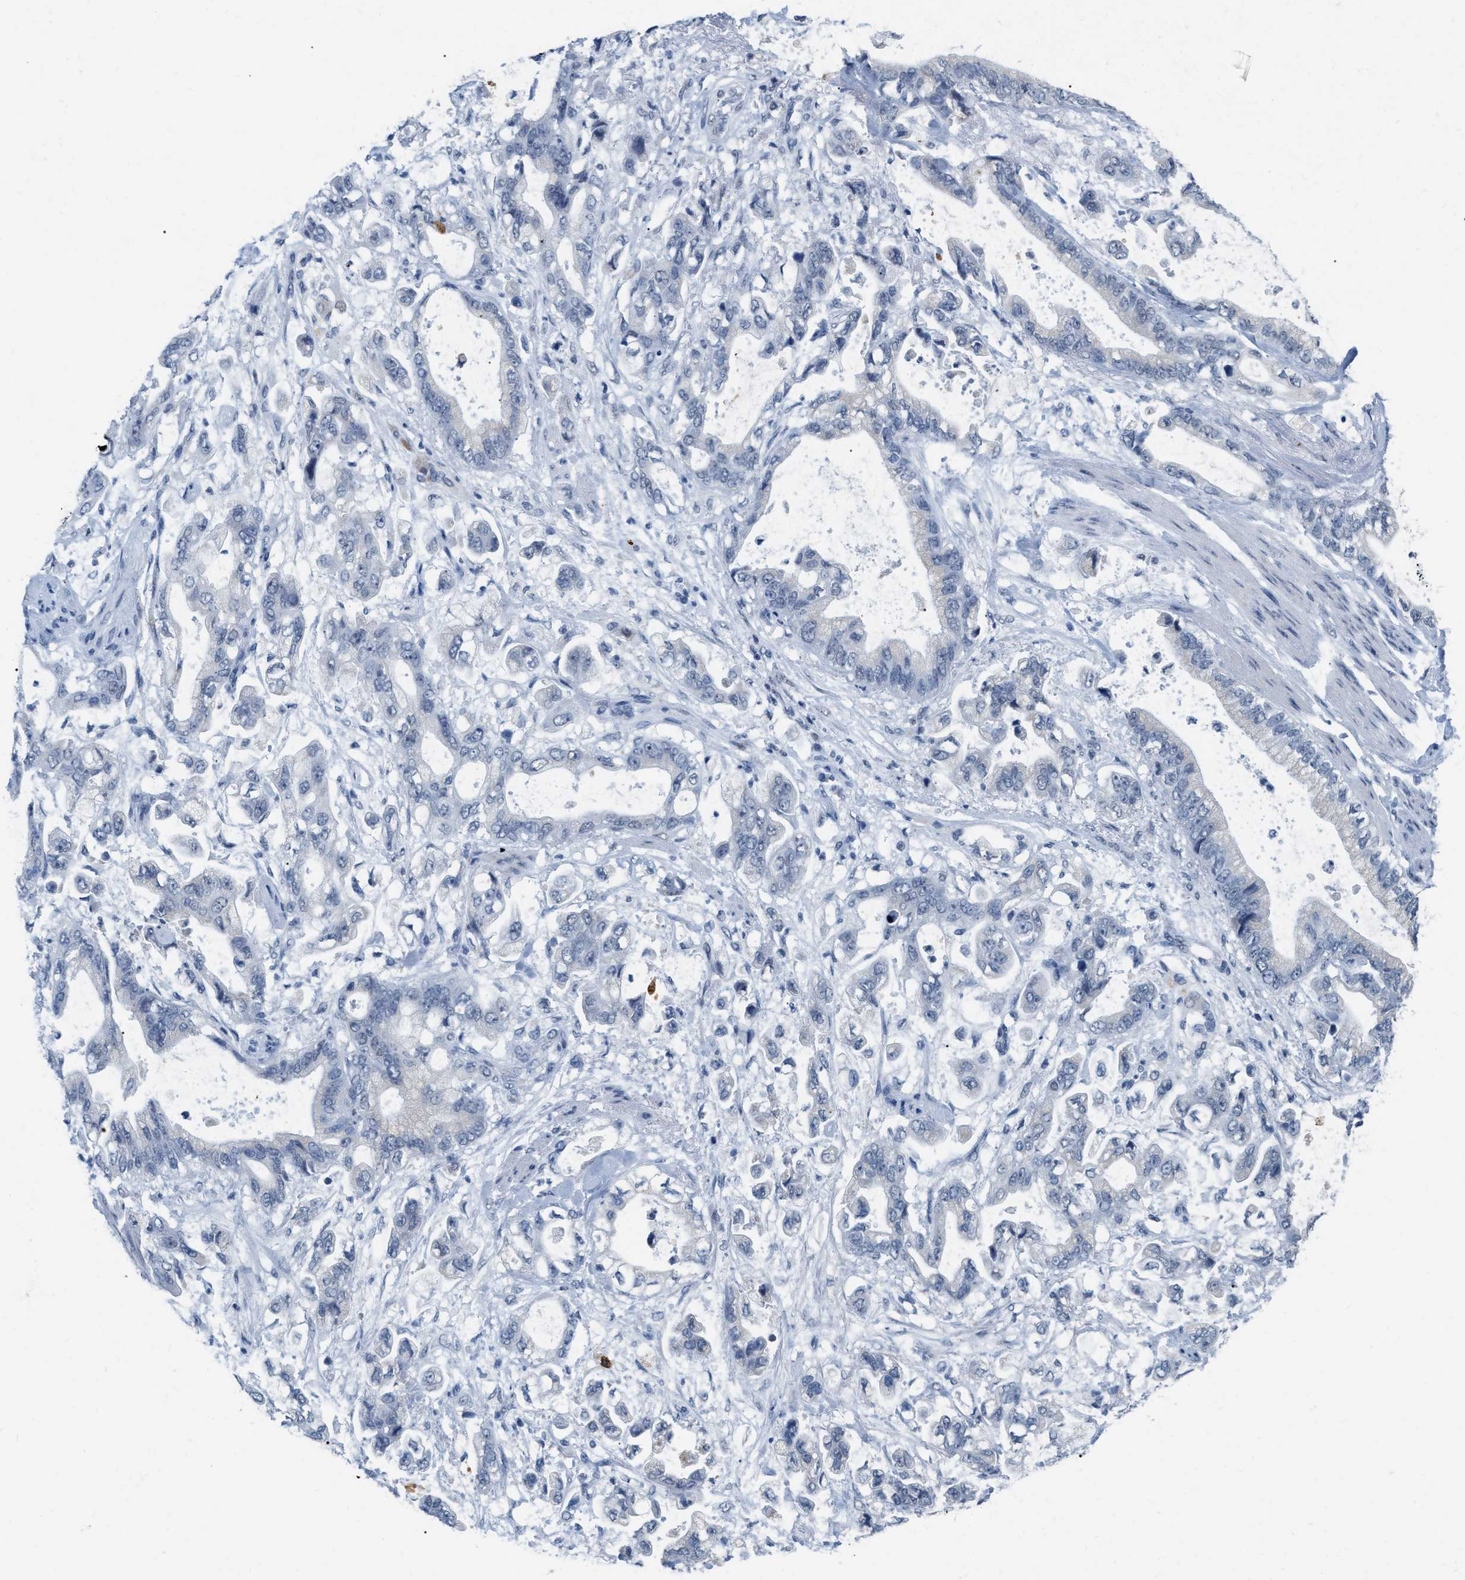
{"staining": {"intensity": "negative", "quantity": "none", "location": "none"}, "tissue": "stomach cancer", "cell_type": "Tumor cells", "image_type": "cancer", "snomed": [{"axis": "morphology", "description": "Normal tissue, NOS"}, {"axis": "morphology", "description": "Adenocarcinoma, NOS"}, {"axis": "topography", "description": "Stomach"}], "caption": "IHC histopathology image of human adenocarcinoma (stomach) stained for a protein (brown), which exhibits no expression in tumor cells.", "gene": "XIRP1", "patient": {"sex": "male", "age": 62}}